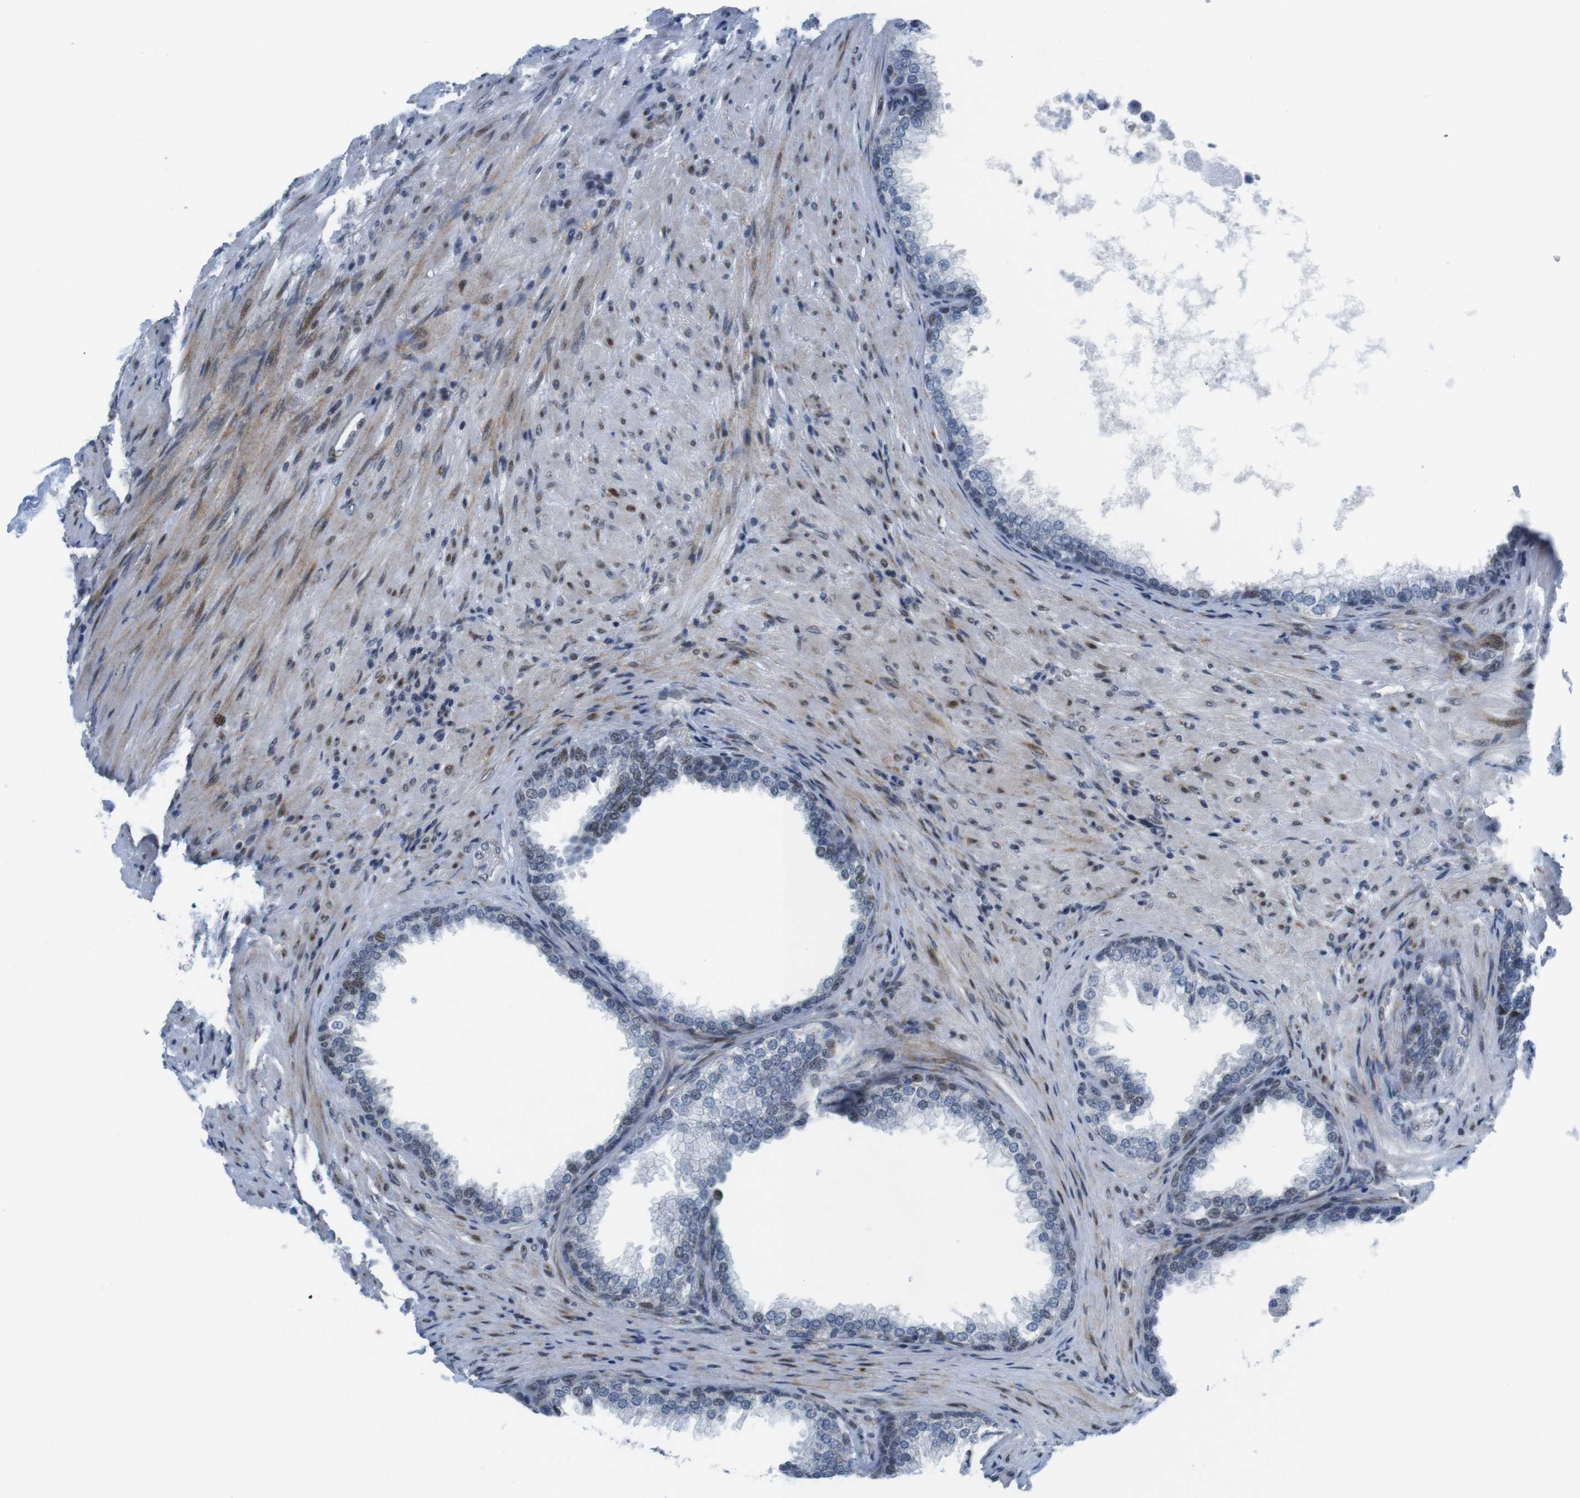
{"staining": {"intensity": "weak", "quantity": "<25%", "location": "nuclear"}, "tissue": "prostate", "cell_type": "Glandular cells", "image_type": "normal", "snomed": [{"axis": "morphology", "description": "Normal tissue, NOS"}, {"axis": "topography", "description": "Prostate"}], "caption": "Immunohistochemistry (IHC) histopathology image of normal human prostate stained for a protein (brown), which shows no positivity in glandular cells.", "gene": "MLH1", "patient": {"sex": "male", "age": 76}}